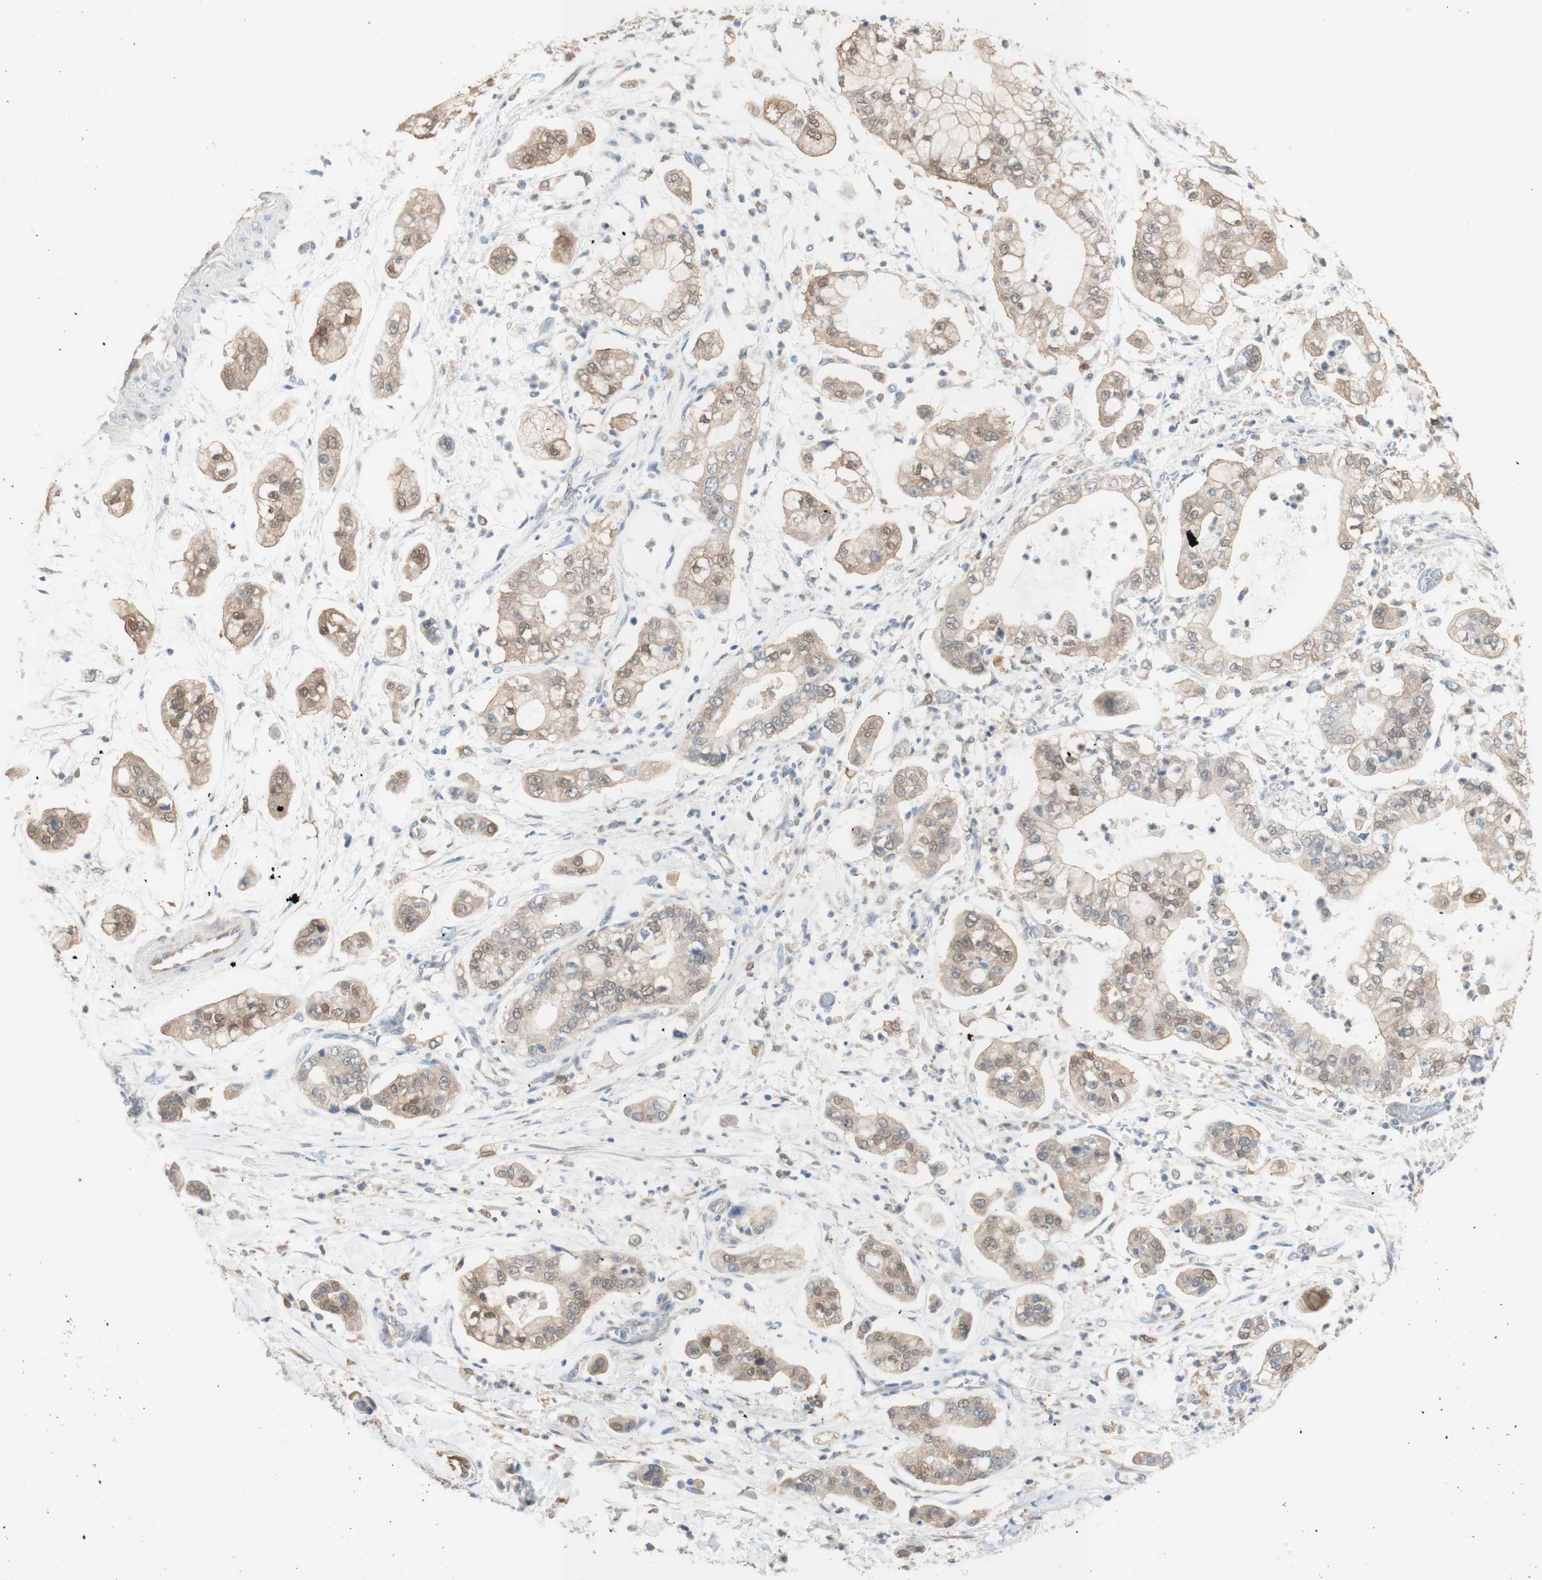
{"staining": {"intensity": "weak", "quantity": ">75%", "location": "cytoplasmic/membranous"}, "tissue": "stomach cancer", "cell_type": "Tumor cells", "image_type": "cancer", "snomed": [{"axis": "morphology", "description": "Adenocarcinoma, NOS"}, {"axis": "topography", "description": "Stomach"}], "caption": "IHC image of neoplastic tissue: human stomach cancer stained using immunohistochemistry reveals low levels of weak protein expression localized specifically in the cytoplasmic/membranous of tumor cells, appearing as a cytoplasmic/membranous brown color.", "gene": "COMT", "patient": {"sex": "male", "age": 76}}